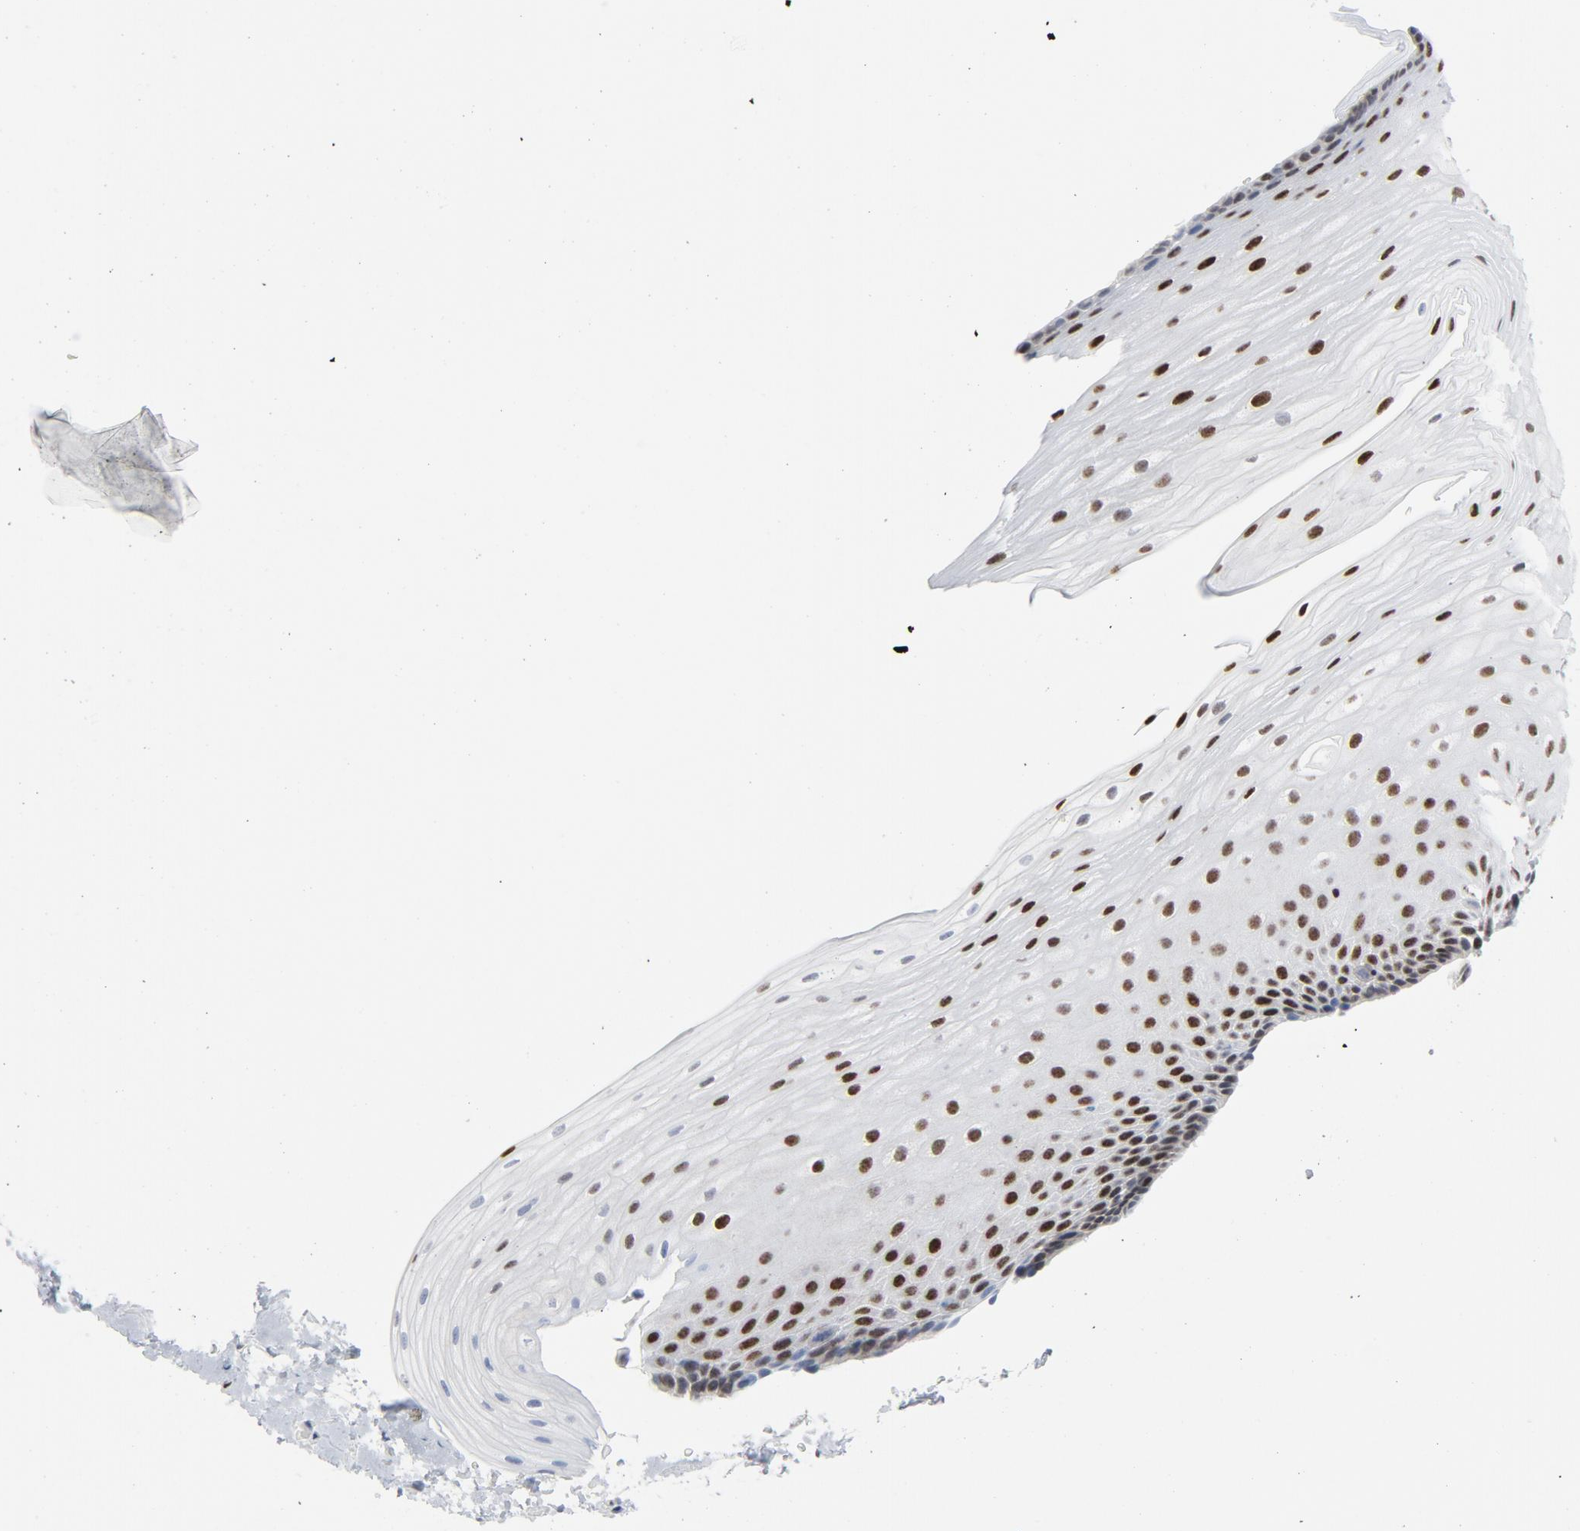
{"staining": {"intensity": "strong", "quantity": ">75%", "location": "nuclear"}, "tissue": "esophagus", "cell_type": "Squamous epithelial cells", "image_type": "normal", "snomed": [{"axis": "morphology", "description": "Normal tissue, NOS"}, {"axis": "topography", "description": "Esophagus"}], "caption": "The micrograph shows a brown stain indicating the presence of a protein in the nuclear of squamous epithelial cells in esophagus. (DAB IHC with brightfield microscopy, high magnification).", "gene": "HSF1", "patient": {"sex": "female", "age": 70}}